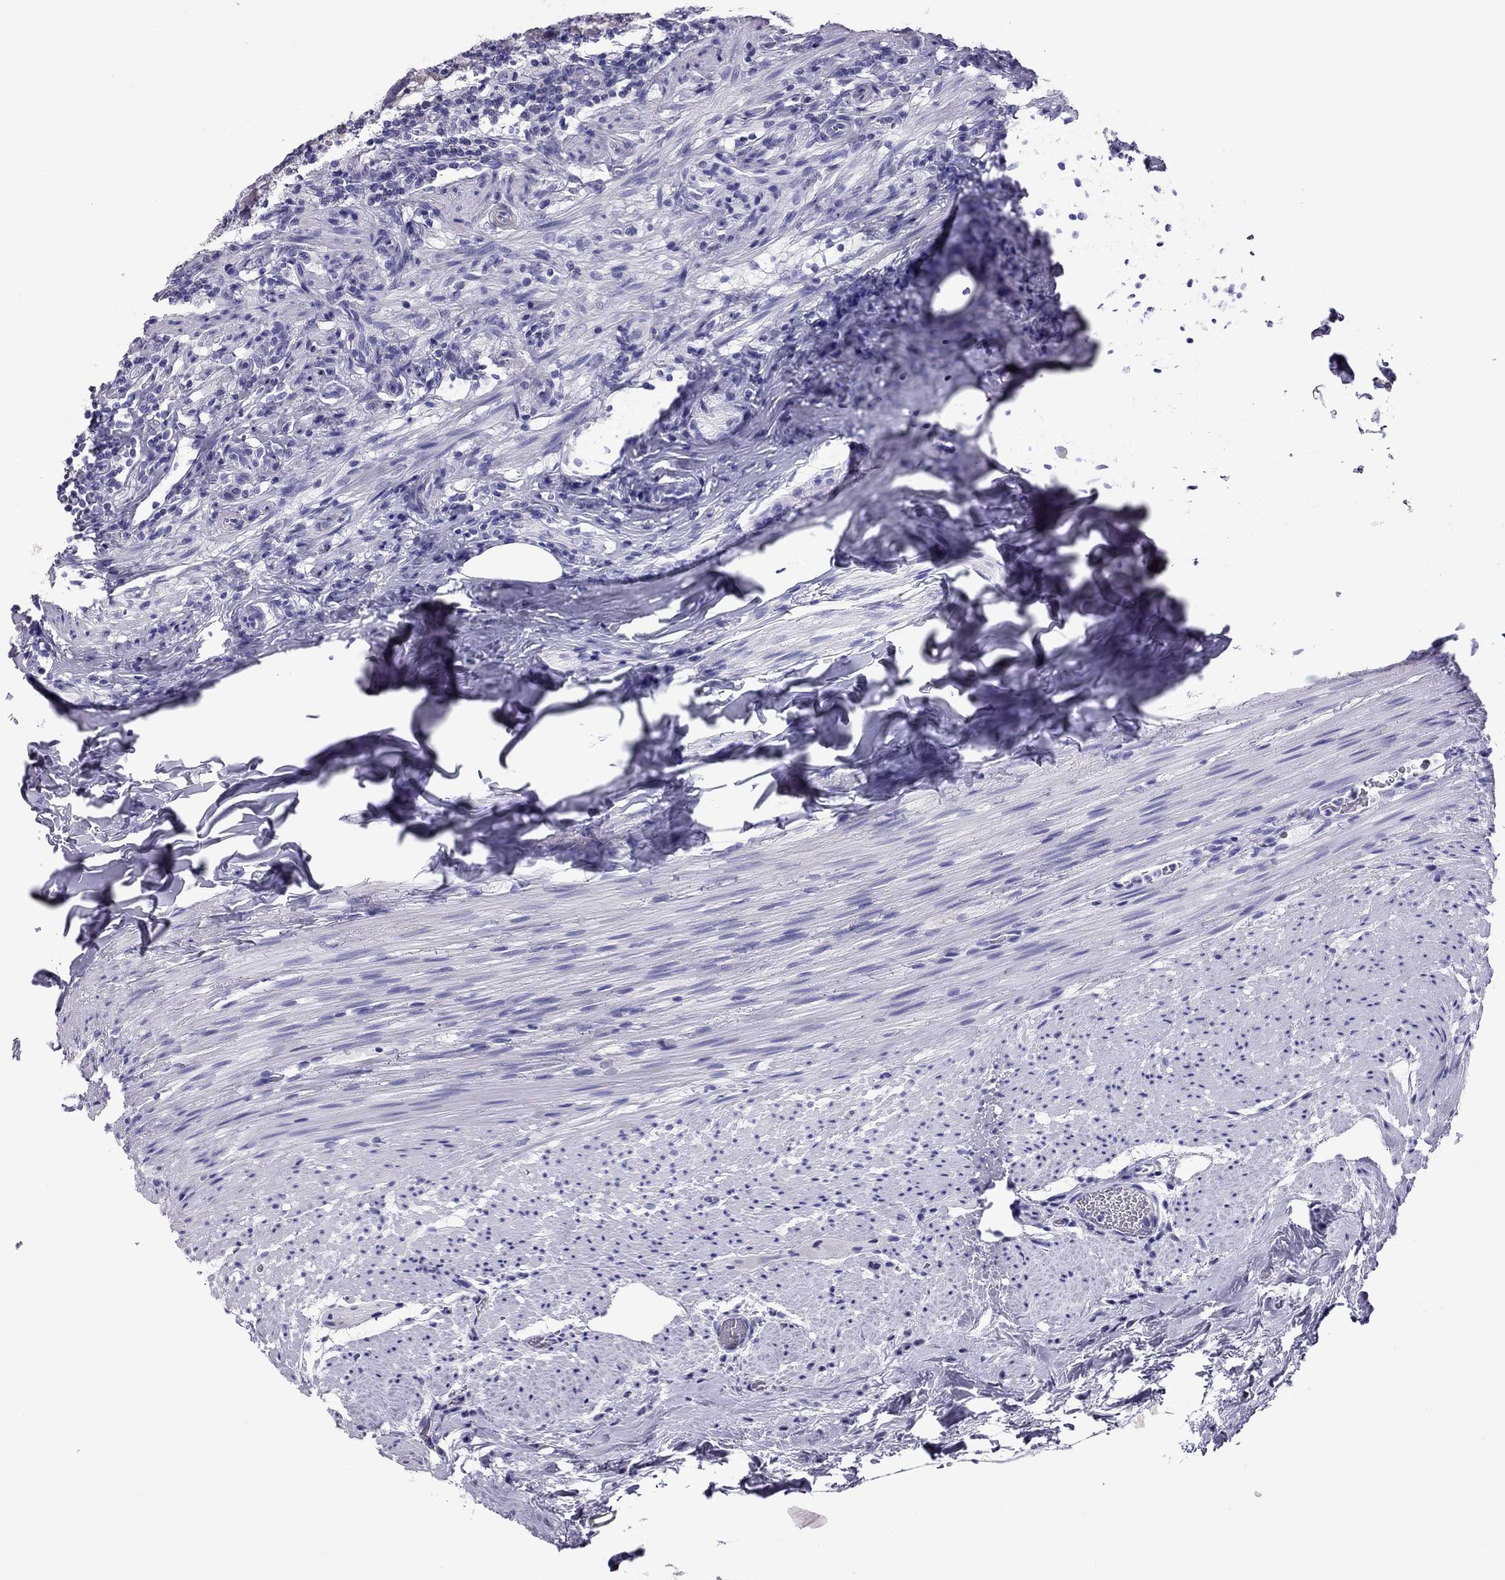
{"staining": {"intensity": "negative", "quantity": "none", "location": "none"}, "tissue": "appendix", "cell_type": "Glandular cells", "image_type": "normal", "snomed": [{"axis": "morphology", "description": "Normal tissue, NOS"}, {"axis": "topography", "description": "Appendix"}], "caption": "IHC of normal appendix displays no expression in glandular cells. The staining was performed using DAB (3,3'-diaminobenzidine) to visualize the protein expression in brown, while the nuclei were stained in blue with hematoxylin (Magnification: 20x).", "gene": "TTLL13", "patient": {"sex": "male", "age": 47}}